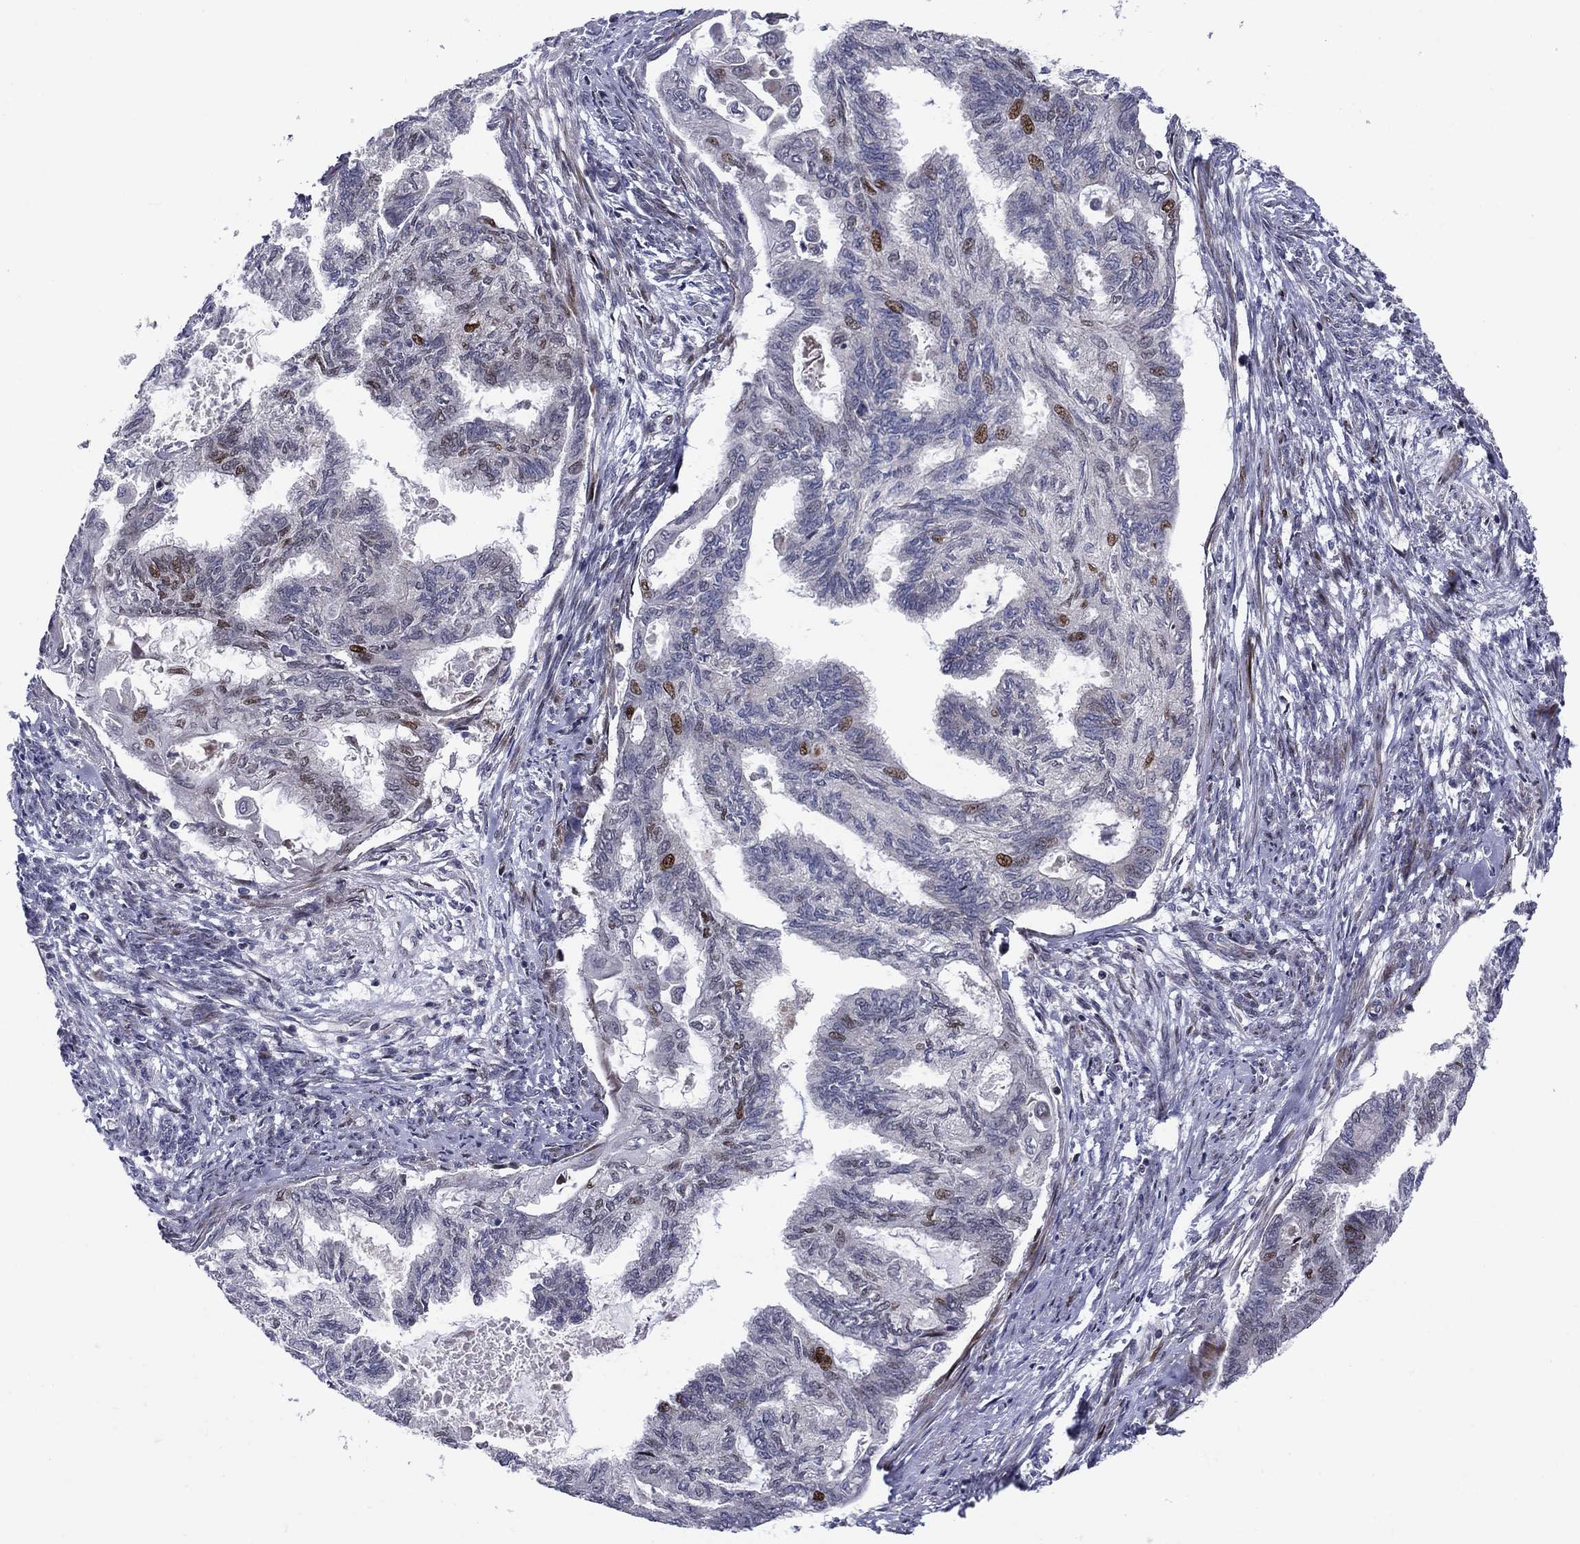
{"staining": {"intensity": "strong", "quantity": "<25%", "location": "nuclear"}, "tissue": "endometrial cancer", "cell_type": "Tumor cells", "image_type": "cancer", "snomed": [{"axis": "morphology", "description": "Adenocarcinoma, NOS"}, {"axis": "topography", "description": "Endometrium"}], "caption": "Endometrial cancer stained with DAB (3,3'-diaminobenzidine) immunohistochemistry (IHC) displays medium levels of strong nuclear positivity in about <25% of tumor cells. (brown staining indicates protein expression, while blue staining denotes nuclei).", "gene": "MIOS", "patient": {"sex": "female", "age": 86}}